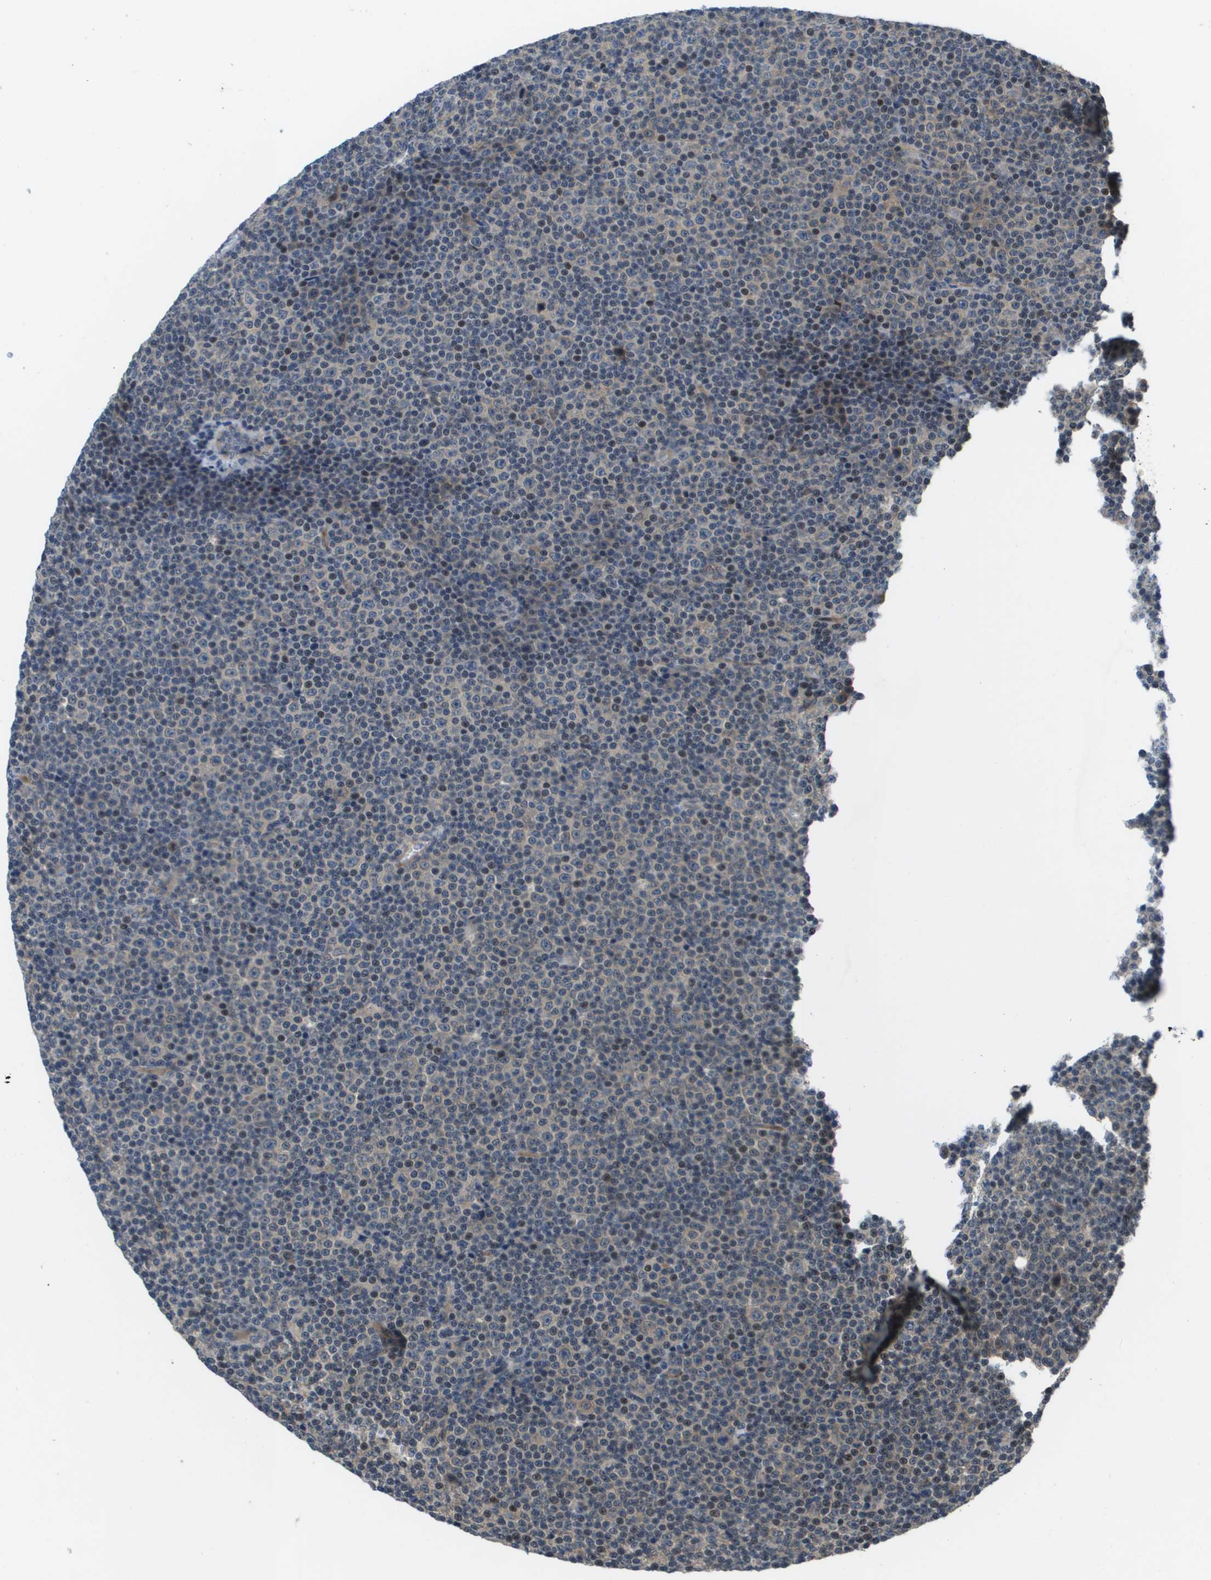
{"staining": {"intensity": "weak", "quantity": "<25%", "location": "nuclear"}, "tissue": "lymphoma", "cell_type": "Tumor cells", "image_type": "cancer", "snomed": [{"axis": "morphology", "description": "Malignant lymphoma, non-Hodgkin's type, Low grade"}, {"axis": "topography", "description": "Lymph node"}], "caption": "This micrograph is of malignant lymphoma, non-Hodgkin's type (low-grade) stained with IHC to label a protein in brown with the nuclei are counter-stained blue. There is no staining in tumor cells. Nuclei are stained in blue.", "gene": "ENPP5", "patient": {"sex": "female", "age": 67}}